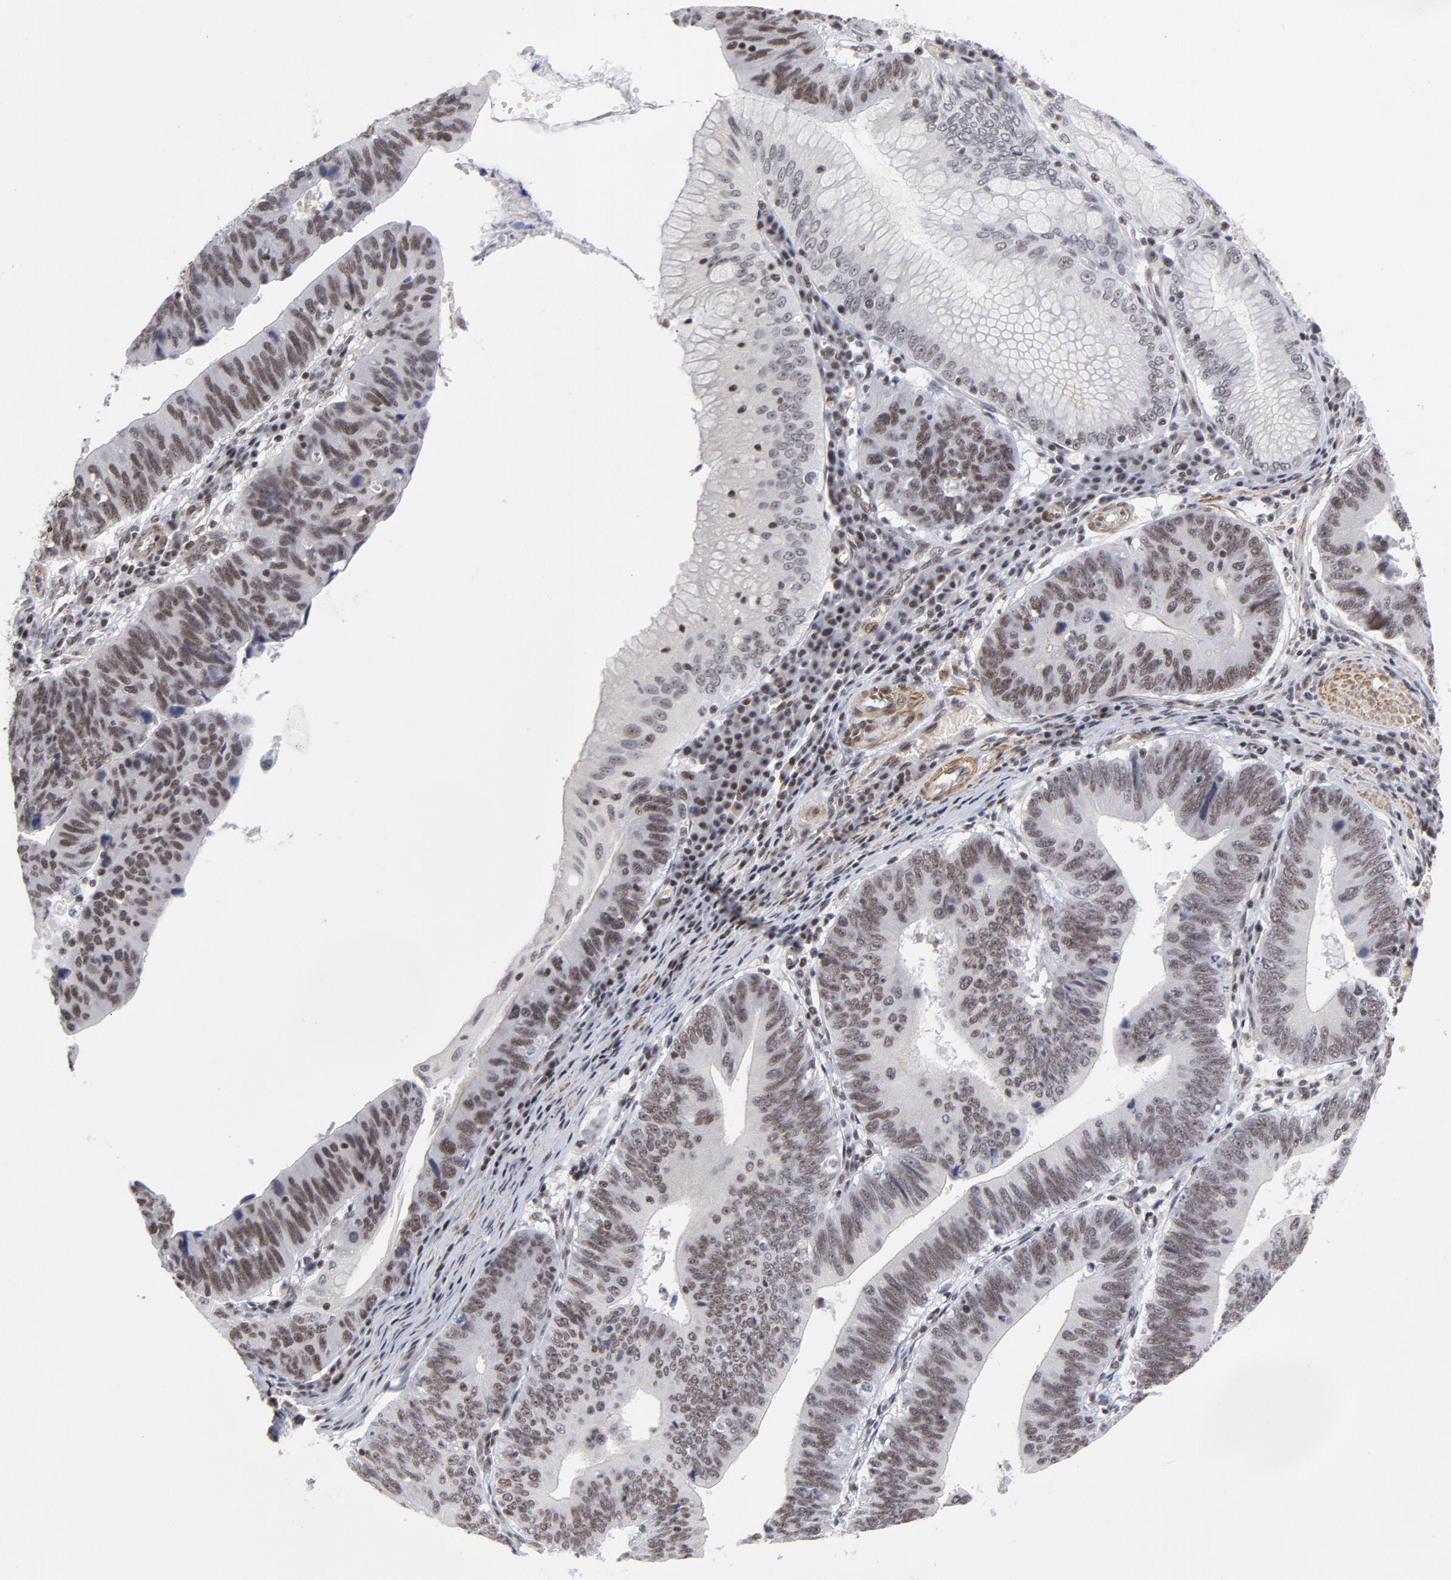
{"staining": {"intensity": "strong", "quantity": ">75%", "location": "nuclear"}, "tissue": "stomach cancer", "cell_type": "Tumor cells", "image_type": "cancer", "snomed": [{"axis": "morphology", "description": "Adenocarcinoma, NOS"}, {"axis": "topography", "description": "Stomach"}], "caption": "Adenocarcinoma (stomach) stained with DAB immunohistochemistry shows high levels of strong nuclear staining in about >75% of tumor cells.", "gene": "CTCF", "patient": {"sex": "male", "age": 59}}